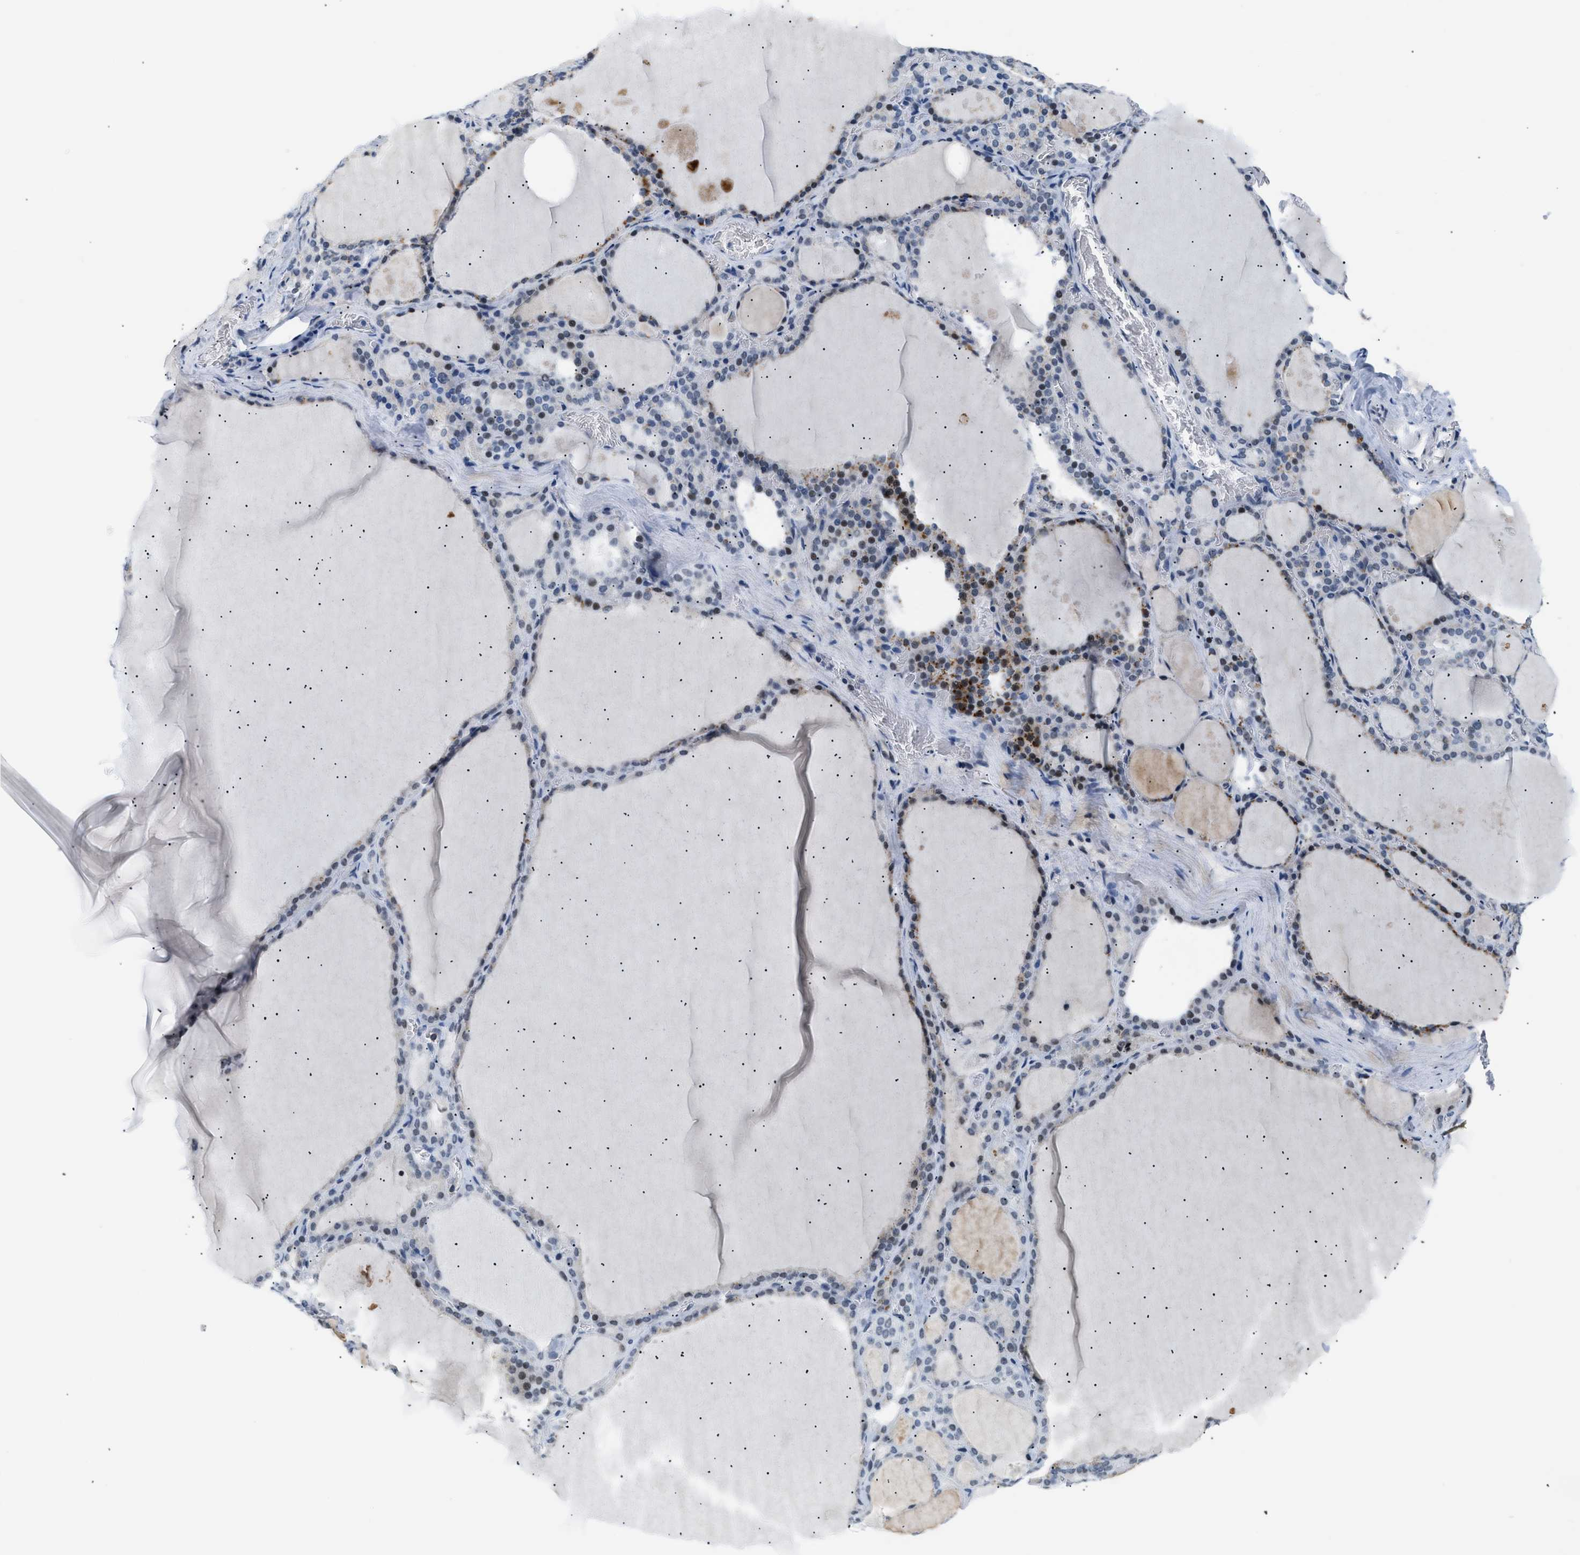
{"staining": {"intensity": "moderate", "quantity": "<25%", "location": "cytoplasmic/membranous,nuclear"}, "tissue": "thyroid gland", "cell_type": "Glandular cells", "image_type": "normal", "snomed": [{"axis": "morphology", "description": "Normal tissue, NOS"}, {"axis": "topography", "description": "Thyroid gland"}], "caption": "Immunohistochemical staining of benign human thyroid gland reveals moderate cytoplasmic/membranous,nuclear protein positivity in approximately <25% of glandular cells.", "gene": "KCNC3", "patient": {"sex": "male", "age": 56}}